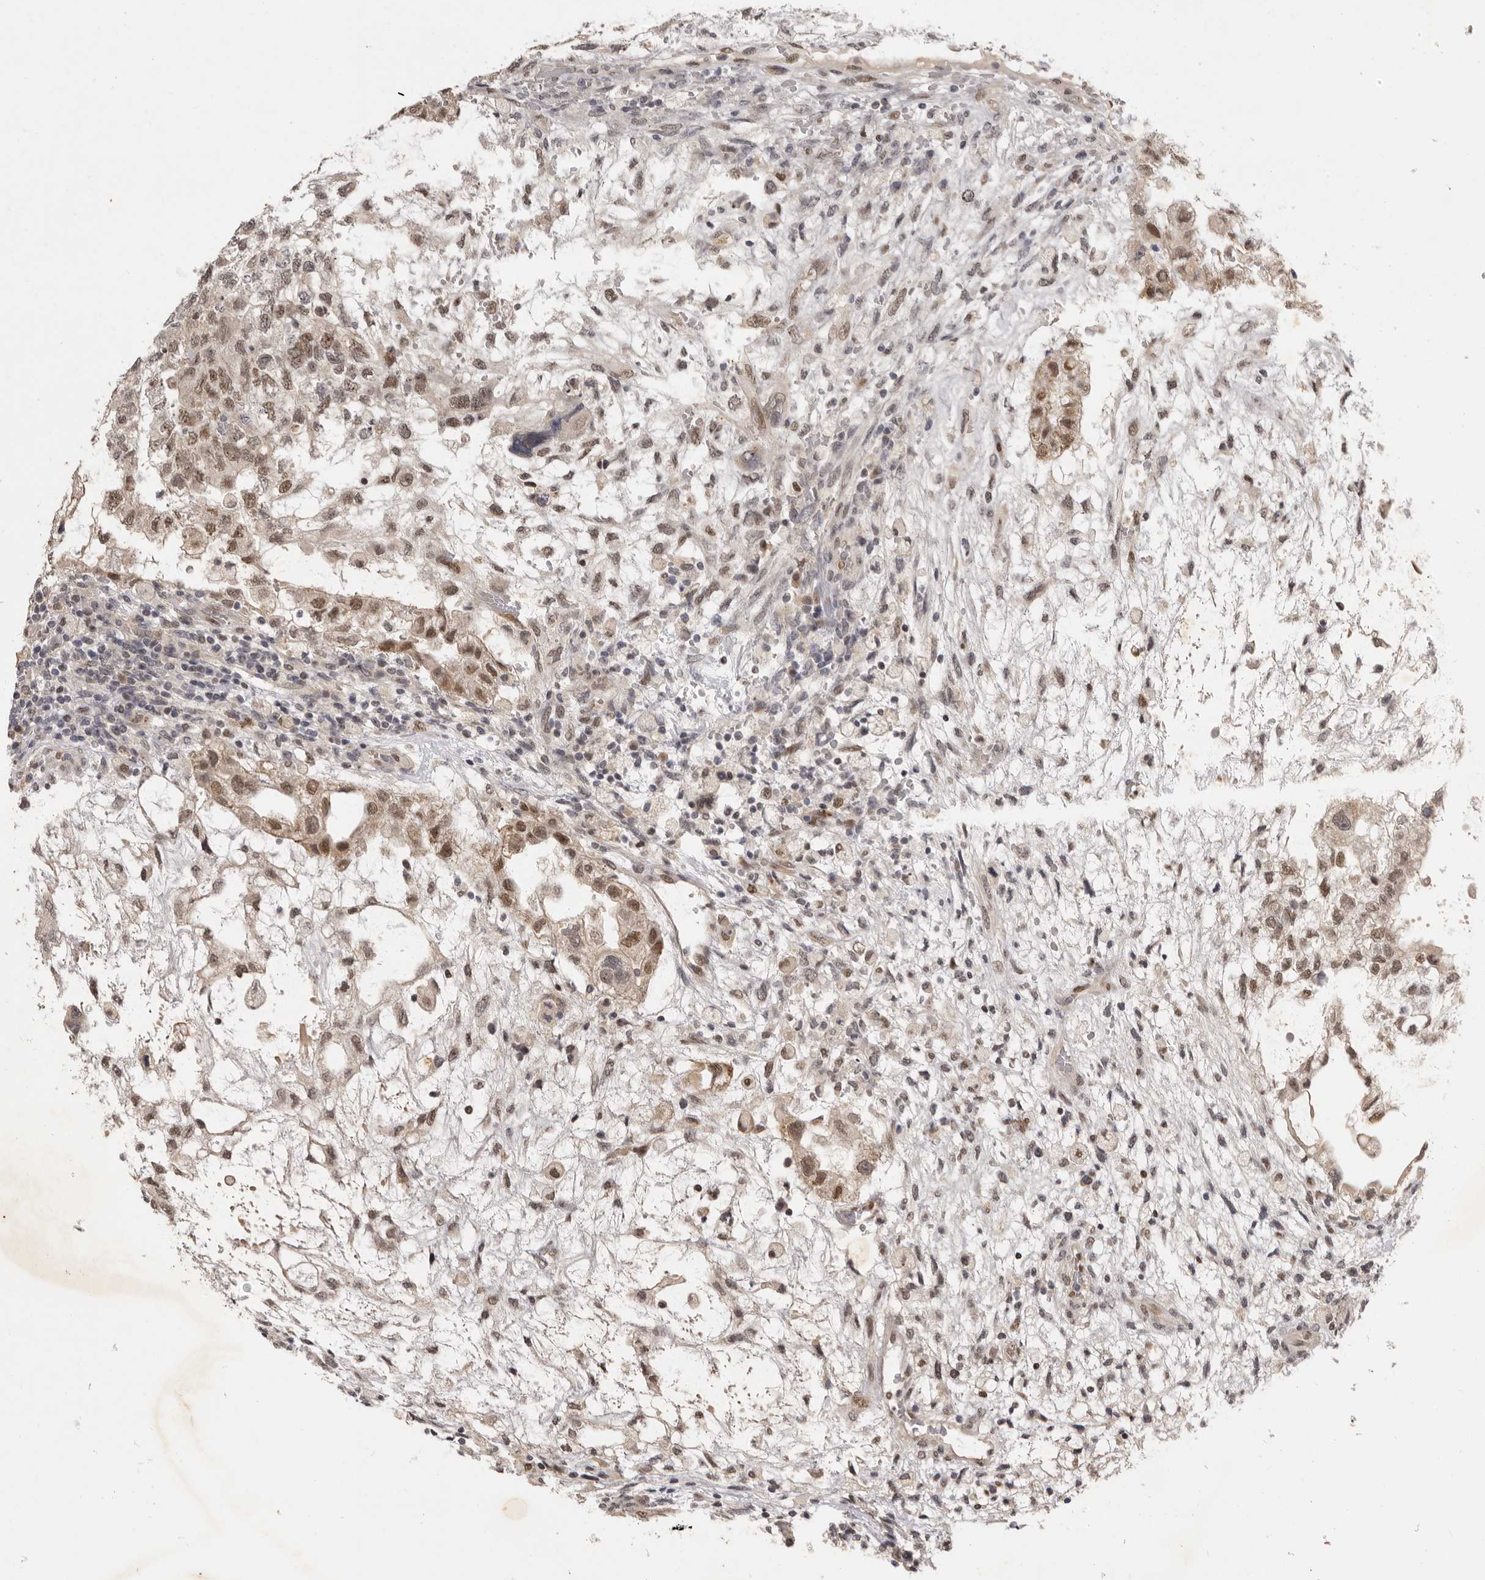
{"staining": {"intensity": "moderate", "quantity": ">75%", "location": "cytoplasmic/membranous,nuclear"}, "tissue": "testis cancer", "cell_type": "Tumor cells", "image_type": "cancer", "snomed": [{"axis": "morphology", "description": "Carcinoma, Embryonal, NOS"}, {"axis": "topography", "description": "Testis"}], "caption": "Moderate cytoplasmic/membranous and nuclear staining is seen in approximately >75% of tumor cells in testis embryonal carcinoma.", "gene": "ZNF326", "patient": {"sex": "male", "age": 36}}